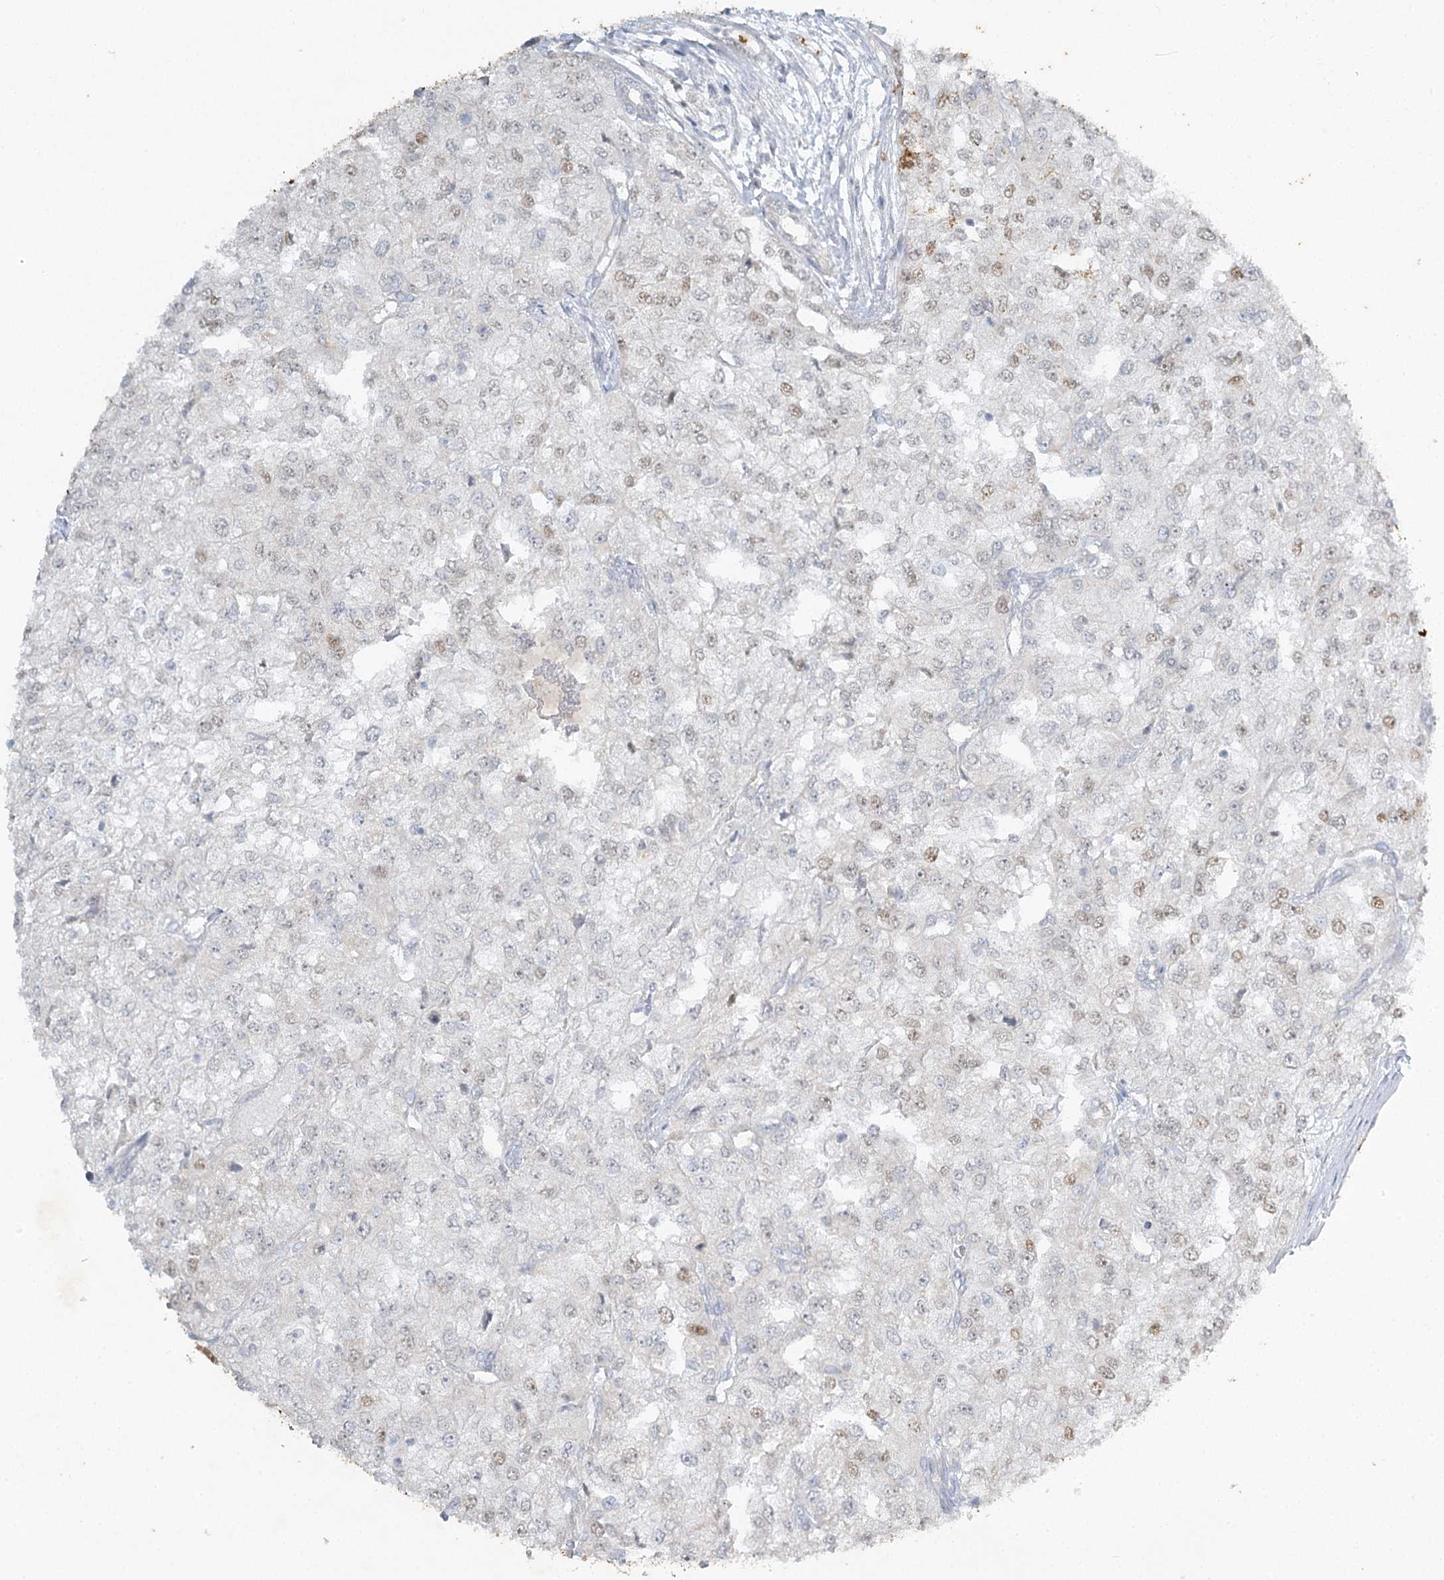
{"staining": {"intensity": "weak", "quantity": "25%-75%", "location": "nuclear"}, "tissue": "renal cancer", "cell_type": "Tumor cells", "image_type": "cancer", "snomed": [{"axis": "morphology", "description": "Adenocarcinoma, NOS"}, {"axis": "topography", "description": "Kidney"}], "caption": "Immunohistochemical staining of human renal cancer (adenocarcinoma) exhibits weak nuclear protein staining in approximately 25%-75% of tumor cells.", "gene": "ABITRAM", "patient": {"sex": "female", "age": 54}}